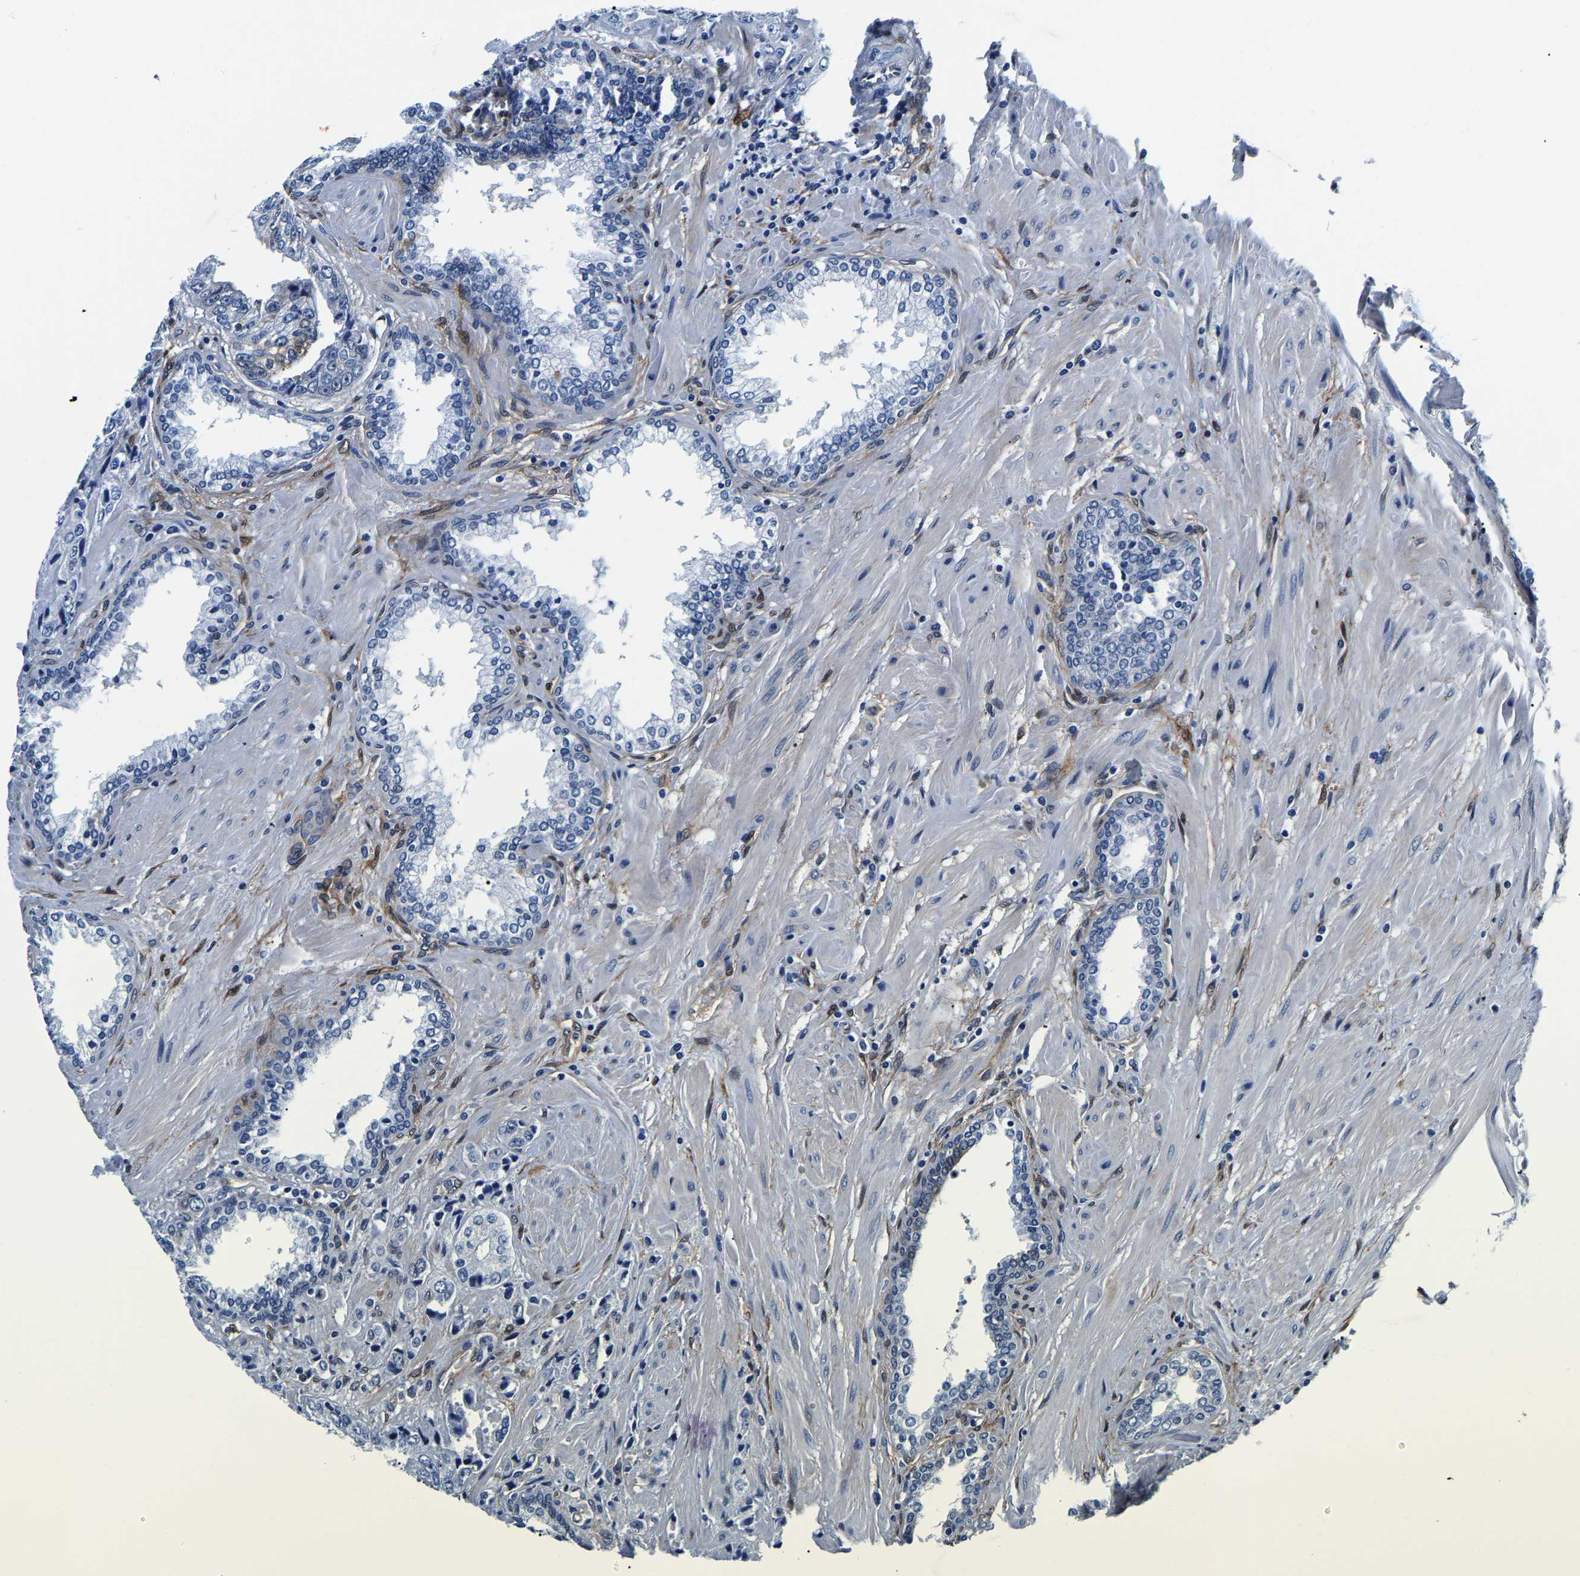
{"staining": {"intensity": "negative", "quantity": "none", "location": "none"}, "tissue": "prostate cancer", "cell_type": "Tumor cells", "image_type": "cancer", "snomed": [{"axis": "morphology", "description": "Adenocarcinoma, High grade"}, {"axis": "topography", "description": "Prostate"}], "caption": "This micrograph is of prostate cancer (adenocarcinoma (high-grade)) stained with immunohistochemistry (IHC) to label a protein in brown with the nuclei are counter-stained blue. There is no positivity in tumor cells.", "gene": "S100A13", "patient": {"sex": "male", "age": 61}}